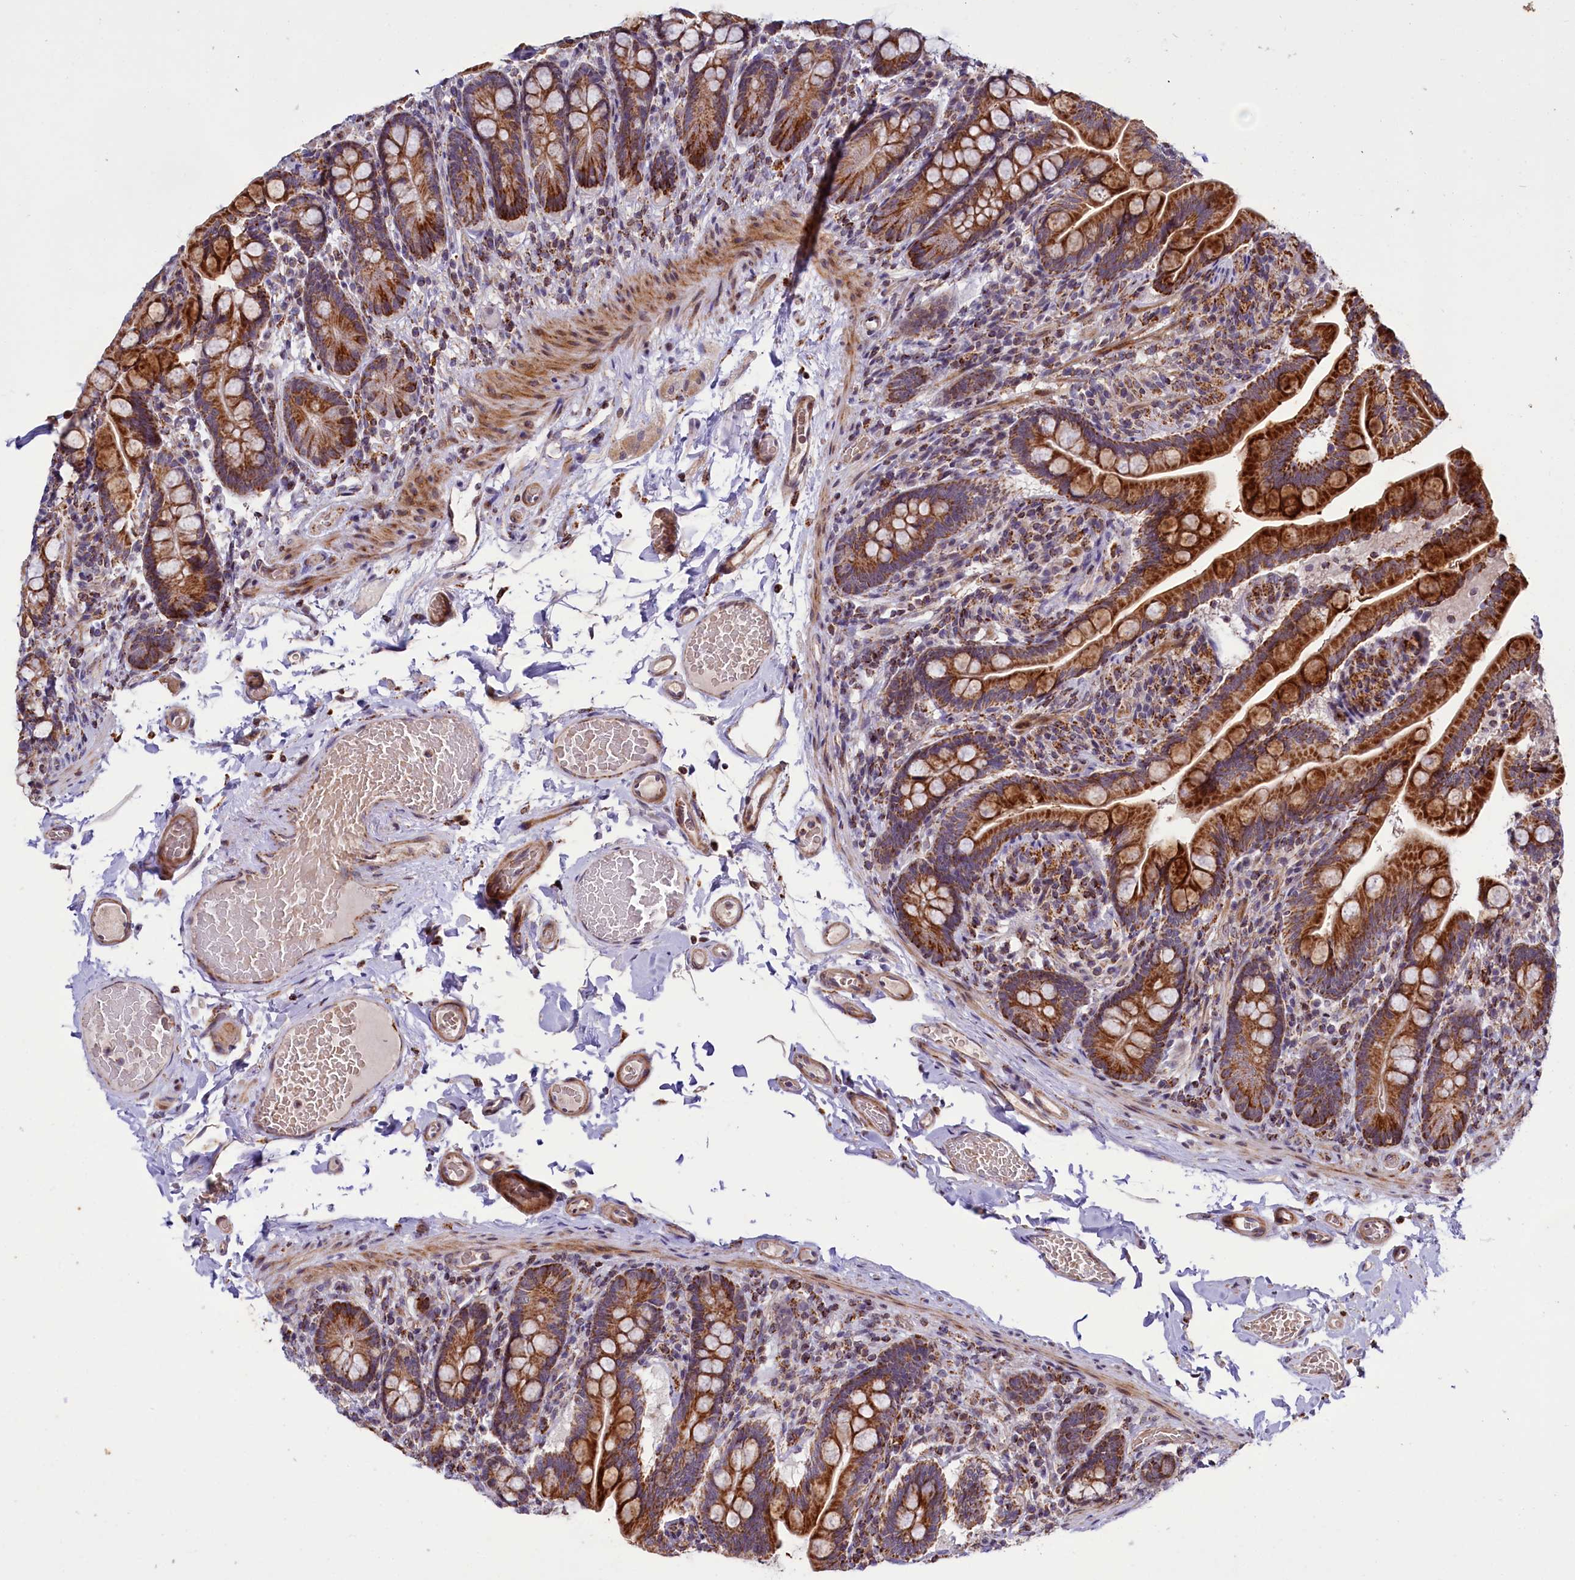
{"staining": {"intensity": "strong", "quantity": ">75%", "location": "cytoplasmic/membranous"}, "tissue": "small intestine", "cell_type": "Glandular cells", "image_type": "normal", "snomed": [{"axis": "morphology", "description": "Normal tissue, NOS"}, {"axis": "topography", "description": "Small intestine"}], "caption": "IHC (DAB (3,3'-diaminobenzidine)) staining of unremarkable small intestine shows strong cytoplasmic/membranous protein positivity in about >75% of glandular cells. Nuclei are stained in blue.", "gene": "DYNC2H1", "patient": {"sex": "female", "age": 64}}